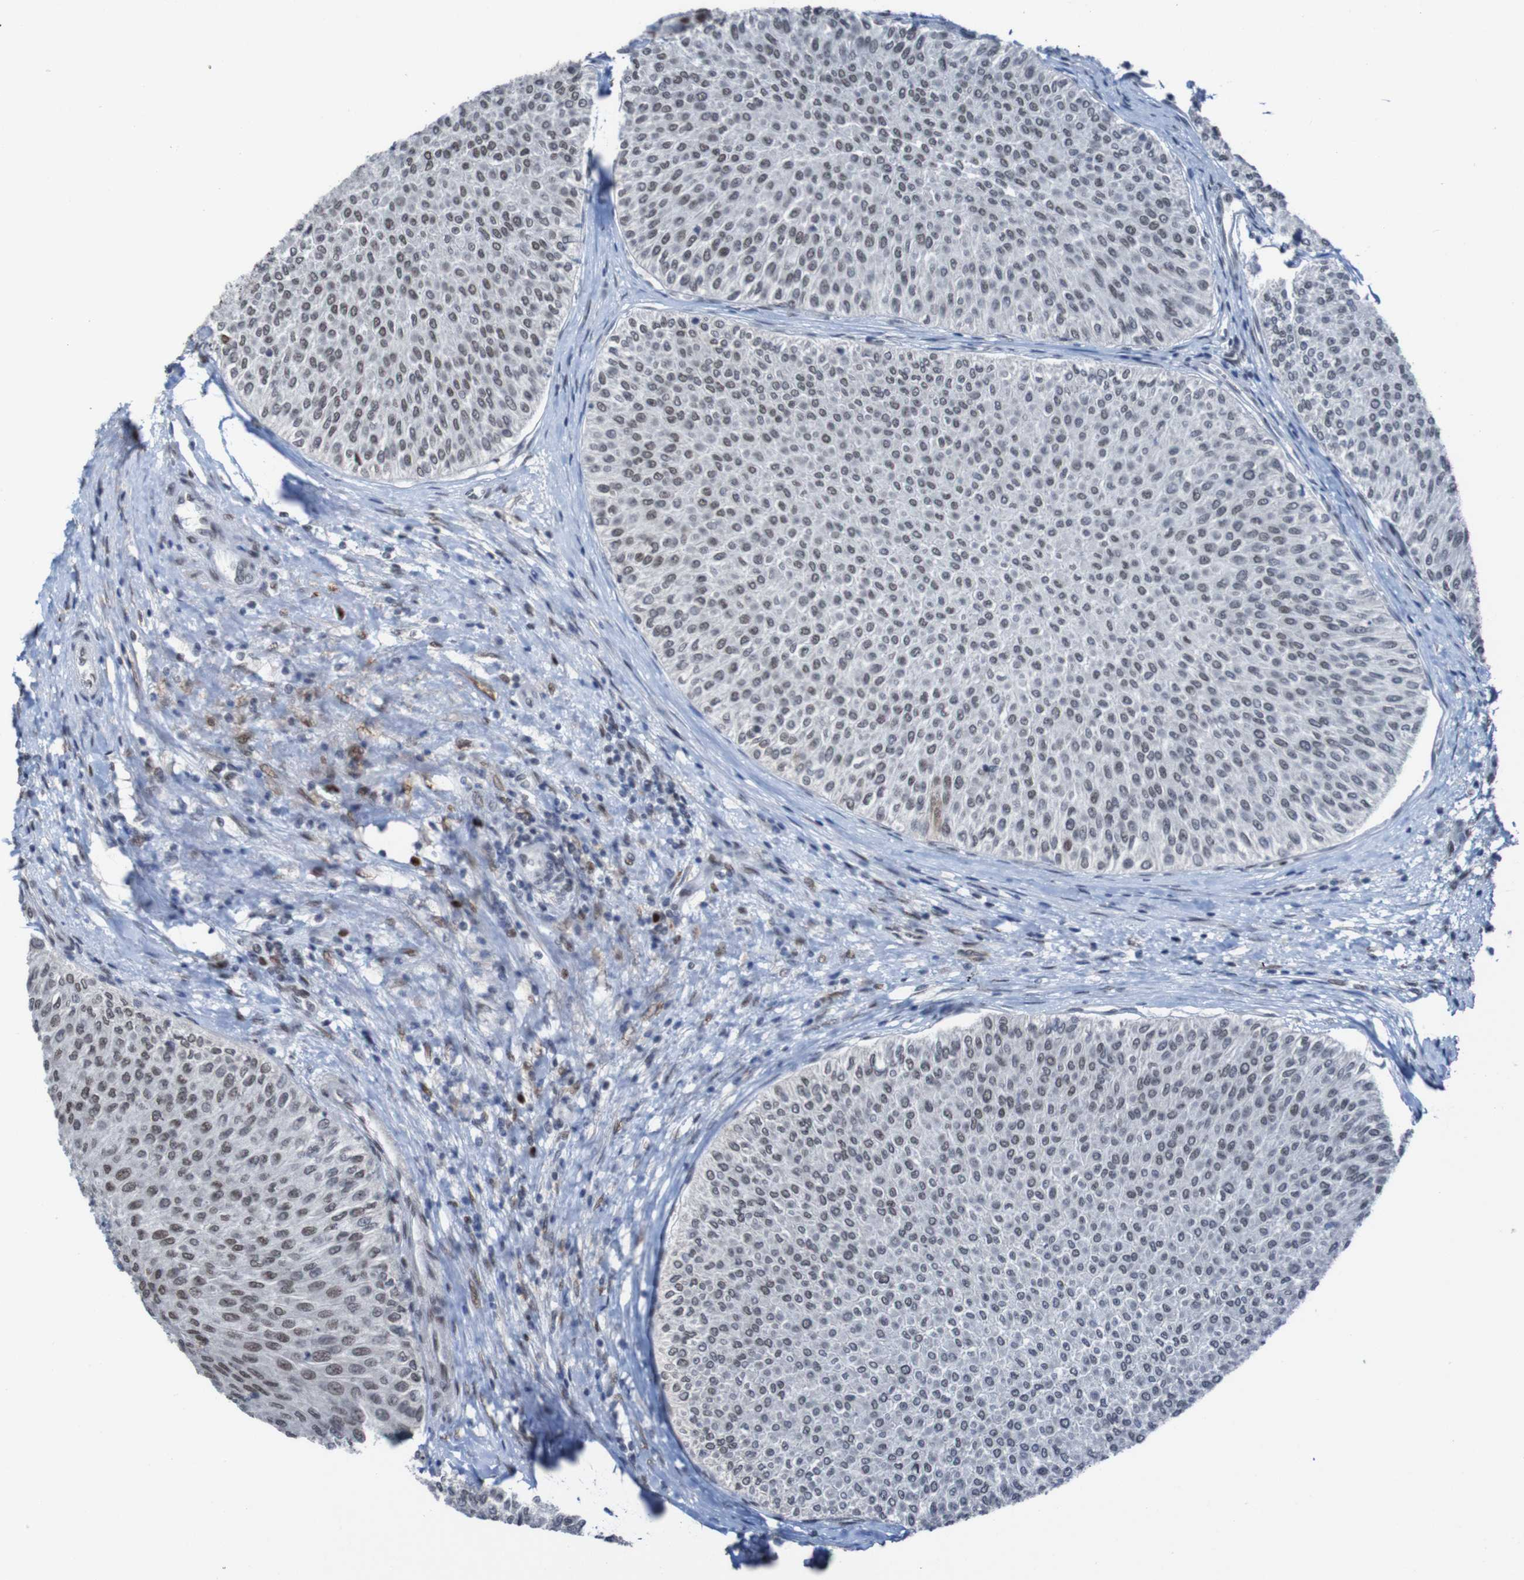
{"staining": {"intensity": "strong", "quantity": "<25%", "location": "nuclear"}, "tissue": "urothelial cancer", "cell_type": "Tumor cells", "image_type": "cancer", "snomed": [{"axis": "morphology", "description": "Urothelial carcinoma, Low grade"}, {"axis": "topography", "description": "Urinary bladder"}], "caption": "Protein staining of urothelial cancer tissue reveals strong nuclear staining in approximately <25% of tumor cells.", "gene": "PHF2", "patient": {"sex": "male", "age": 78}}